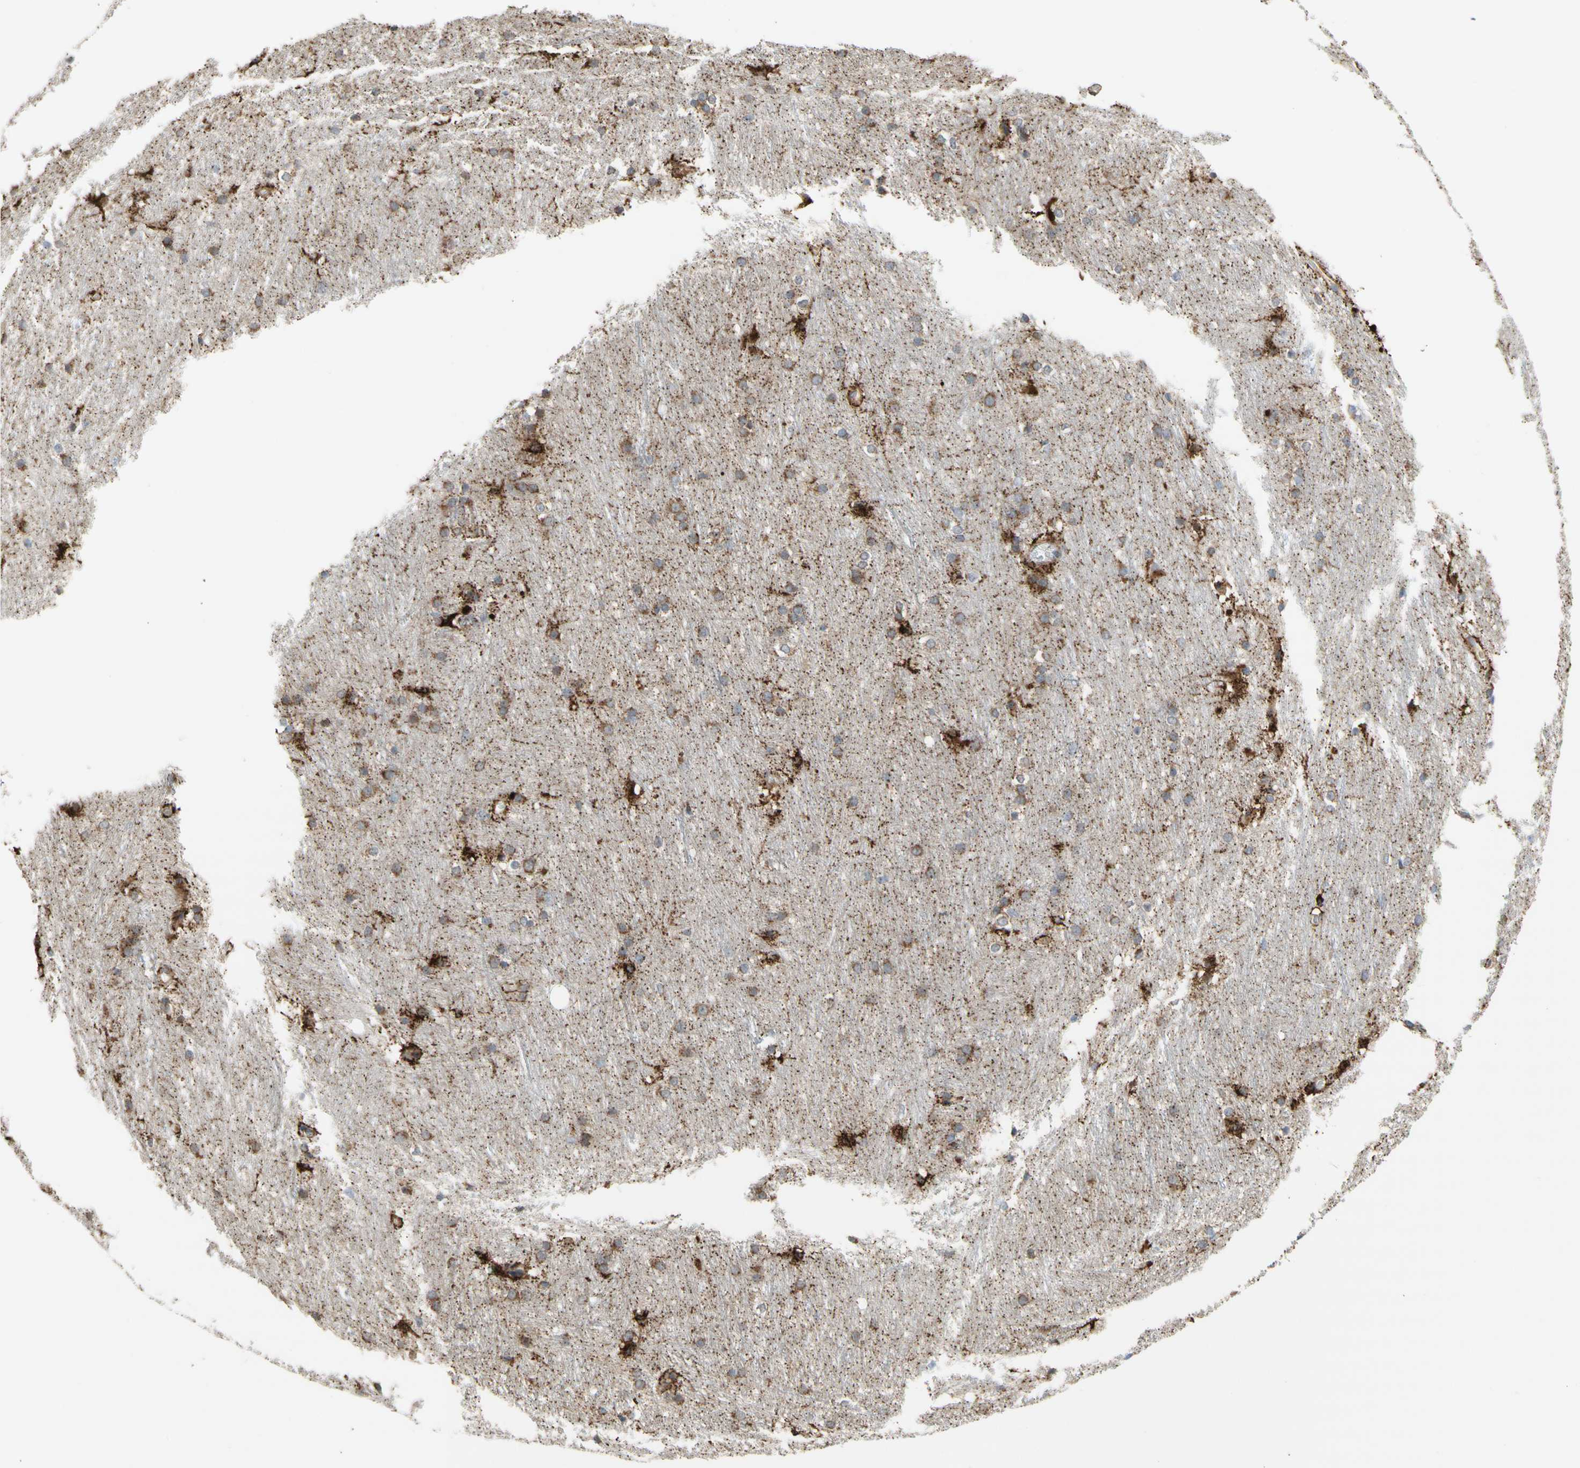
{"staining": {"intensity": "strong", "quantity": "<25%", "location": "cytoplasmic/membranous"}, "tissue": "caudate", "cell_type": "Glial cells", "image_type": "normal", "snomed": [{"axis": "morphology", "description": "Normal tissue, NOS"}, {"axis": "topography", "description": "Lateral ventricle wall"}], "caption": "Immunohistochemistry (DAB (3,3'-diaminobenzidine)) staining of benign human caudate reveals strong cytoplasmic/membranous protein staining in about <25% of glial cells. The staining is performed using DAB brown chromogen to label protein expression. The nuclei are counter-stained blue using hematoxylin.", "gene": "URB2", "patient": {"sex": "female", "age": 19}}